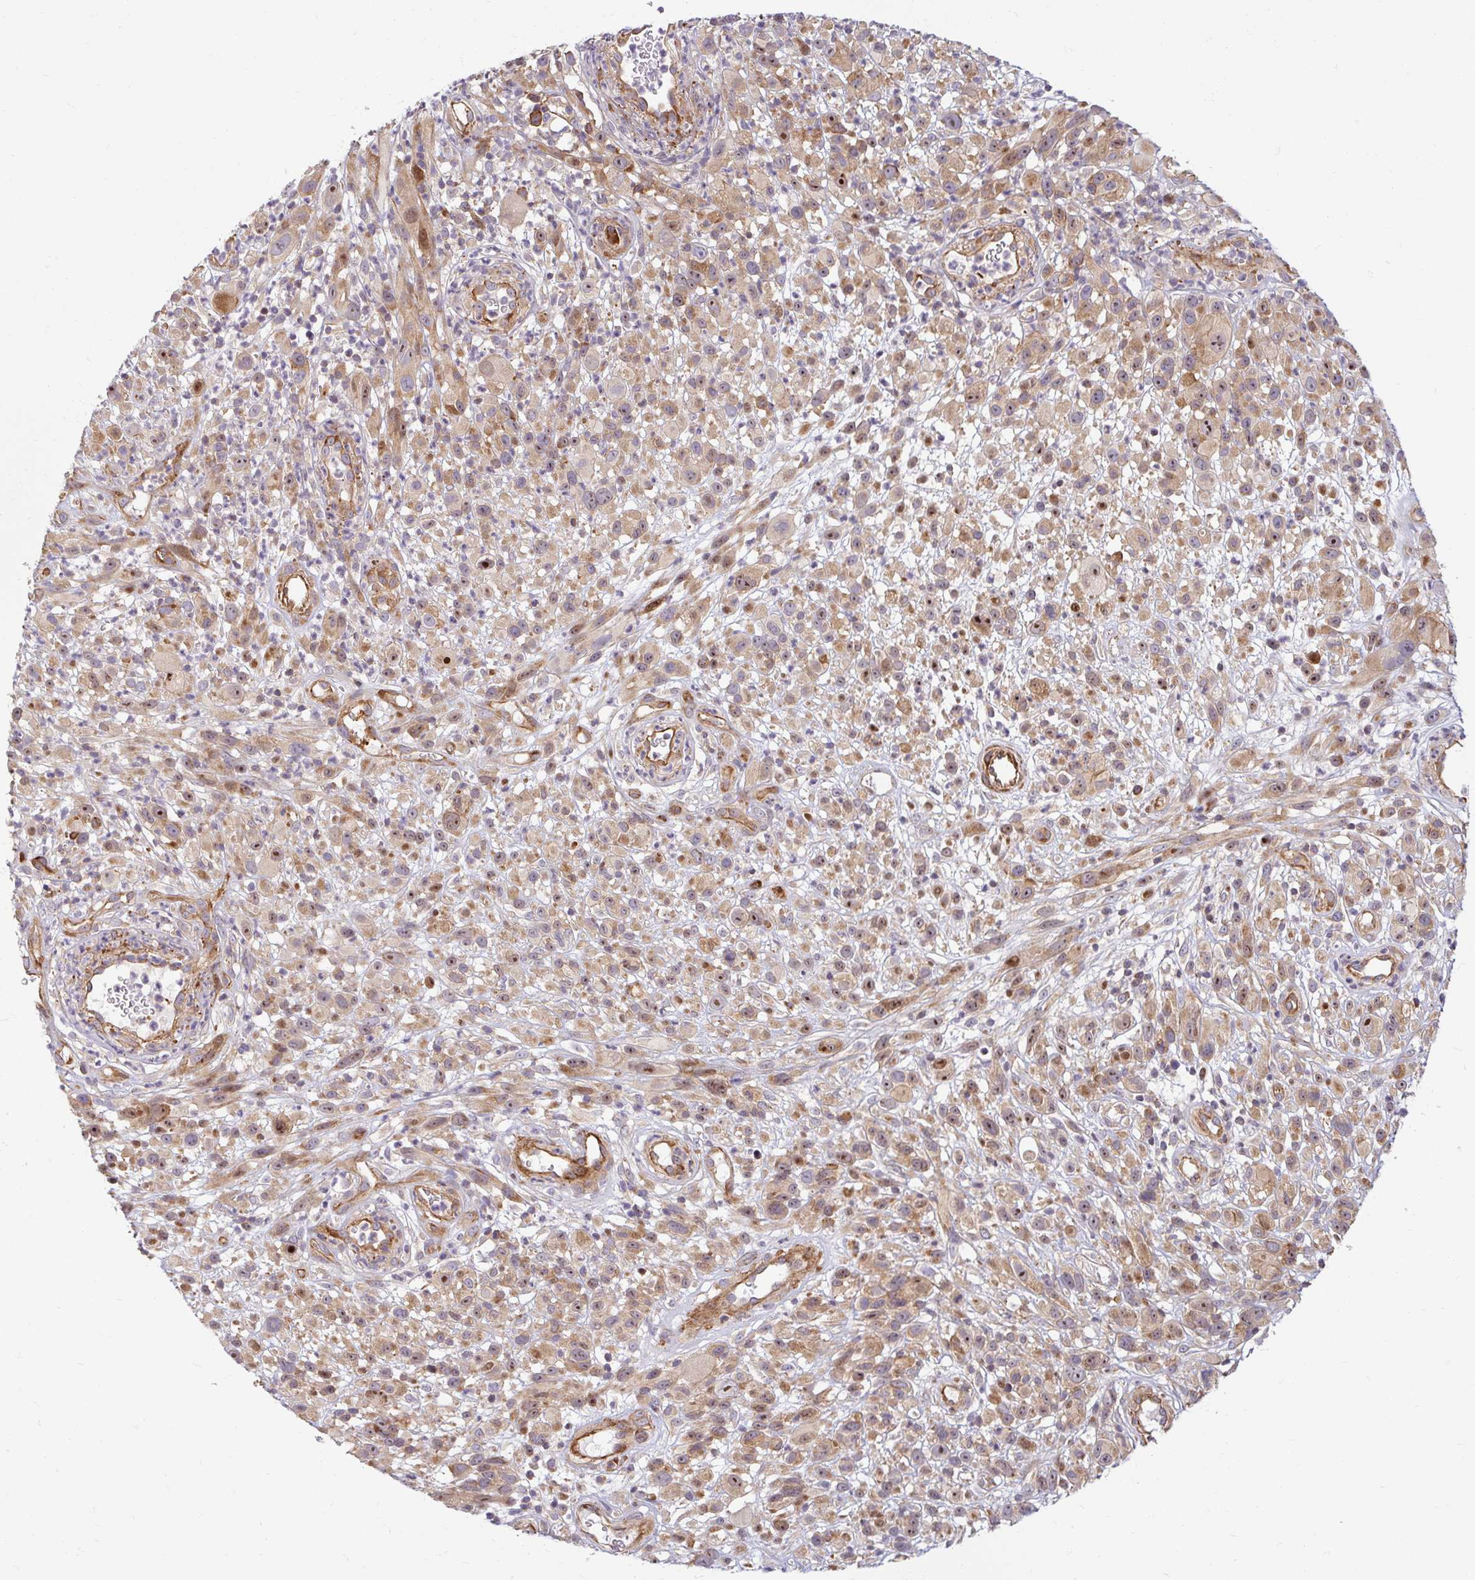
{"staining": {"intensity": "moderate", "quantity": ">75%", "location": "cytoplasmic/membranous"}, "tissue": "melanoma", "cell_type": "Tumor cells", "image_type": "cancer", "snomed": [{"axis": "morphology", "description": "Malignant melanoma, NOS"}, {"axis": "topography", "description": "Skin"}], "caption": "Immunohistochemistry (IHC) (DAB) staining of melanoma shows moderate cytoplasmic/membranous protein staining in about >75% of tumor cells. (Brightfield microscopy of DAB IHC at high magnification).", "gene": "BTF3", "patient": {"sex": "male", "age": 68}}